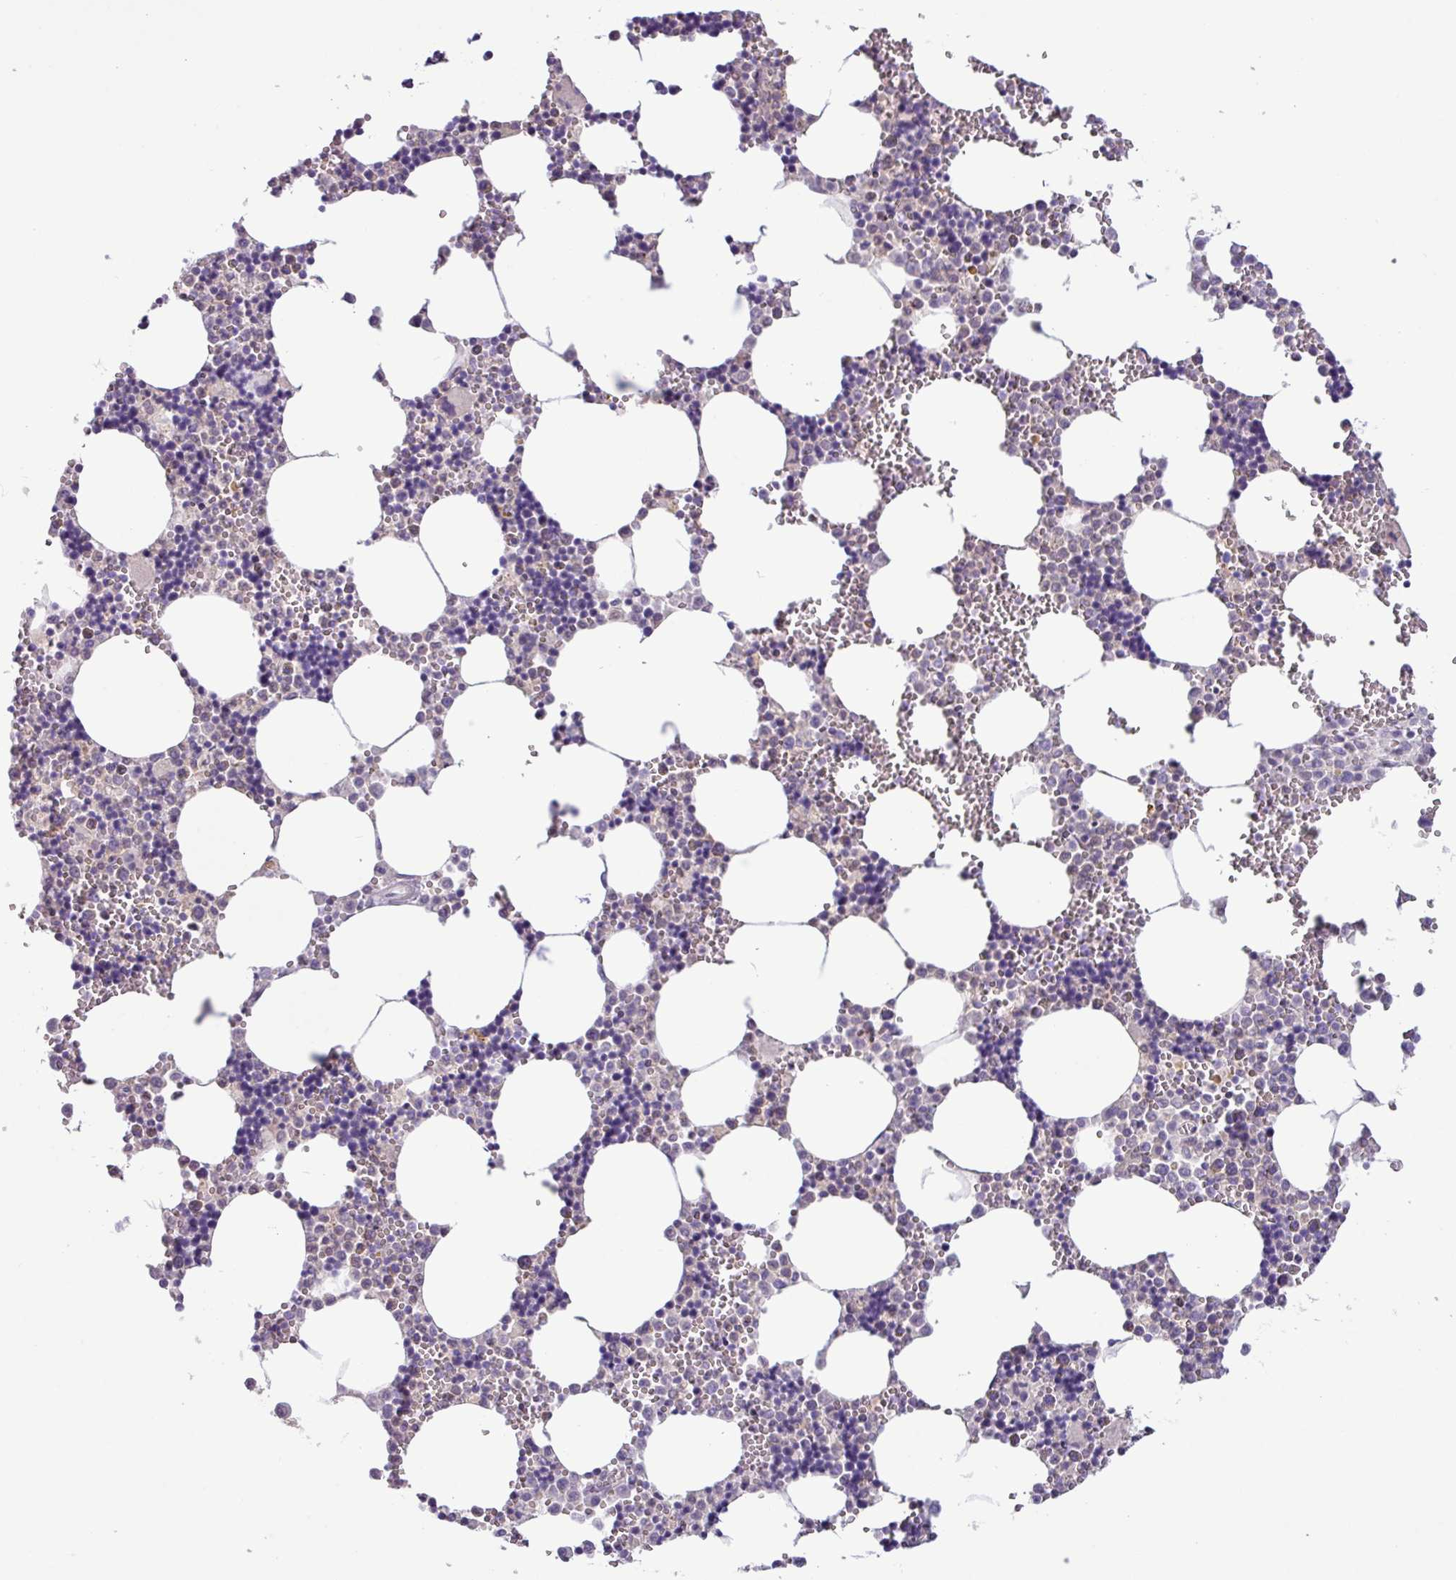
{"staining": {"intensity": "negative", "quantity": "none", "location": "none"}, "tissue": "bone marrow", "cell_type": "Hematopoietic cells", "image_type": "normal", "snomed": [{"axis": "morphology", "description": "Normal tissue, NOS"}, {"axis": "topography", "description": "Bone marrow"}], "caption": "High power microscopy image of an IHC image of benign bone marrow, revealing no significant staining in hematopoietic cells.", "gene": "PNLDC1", "patient": {"sex": "male", "age": 54}}